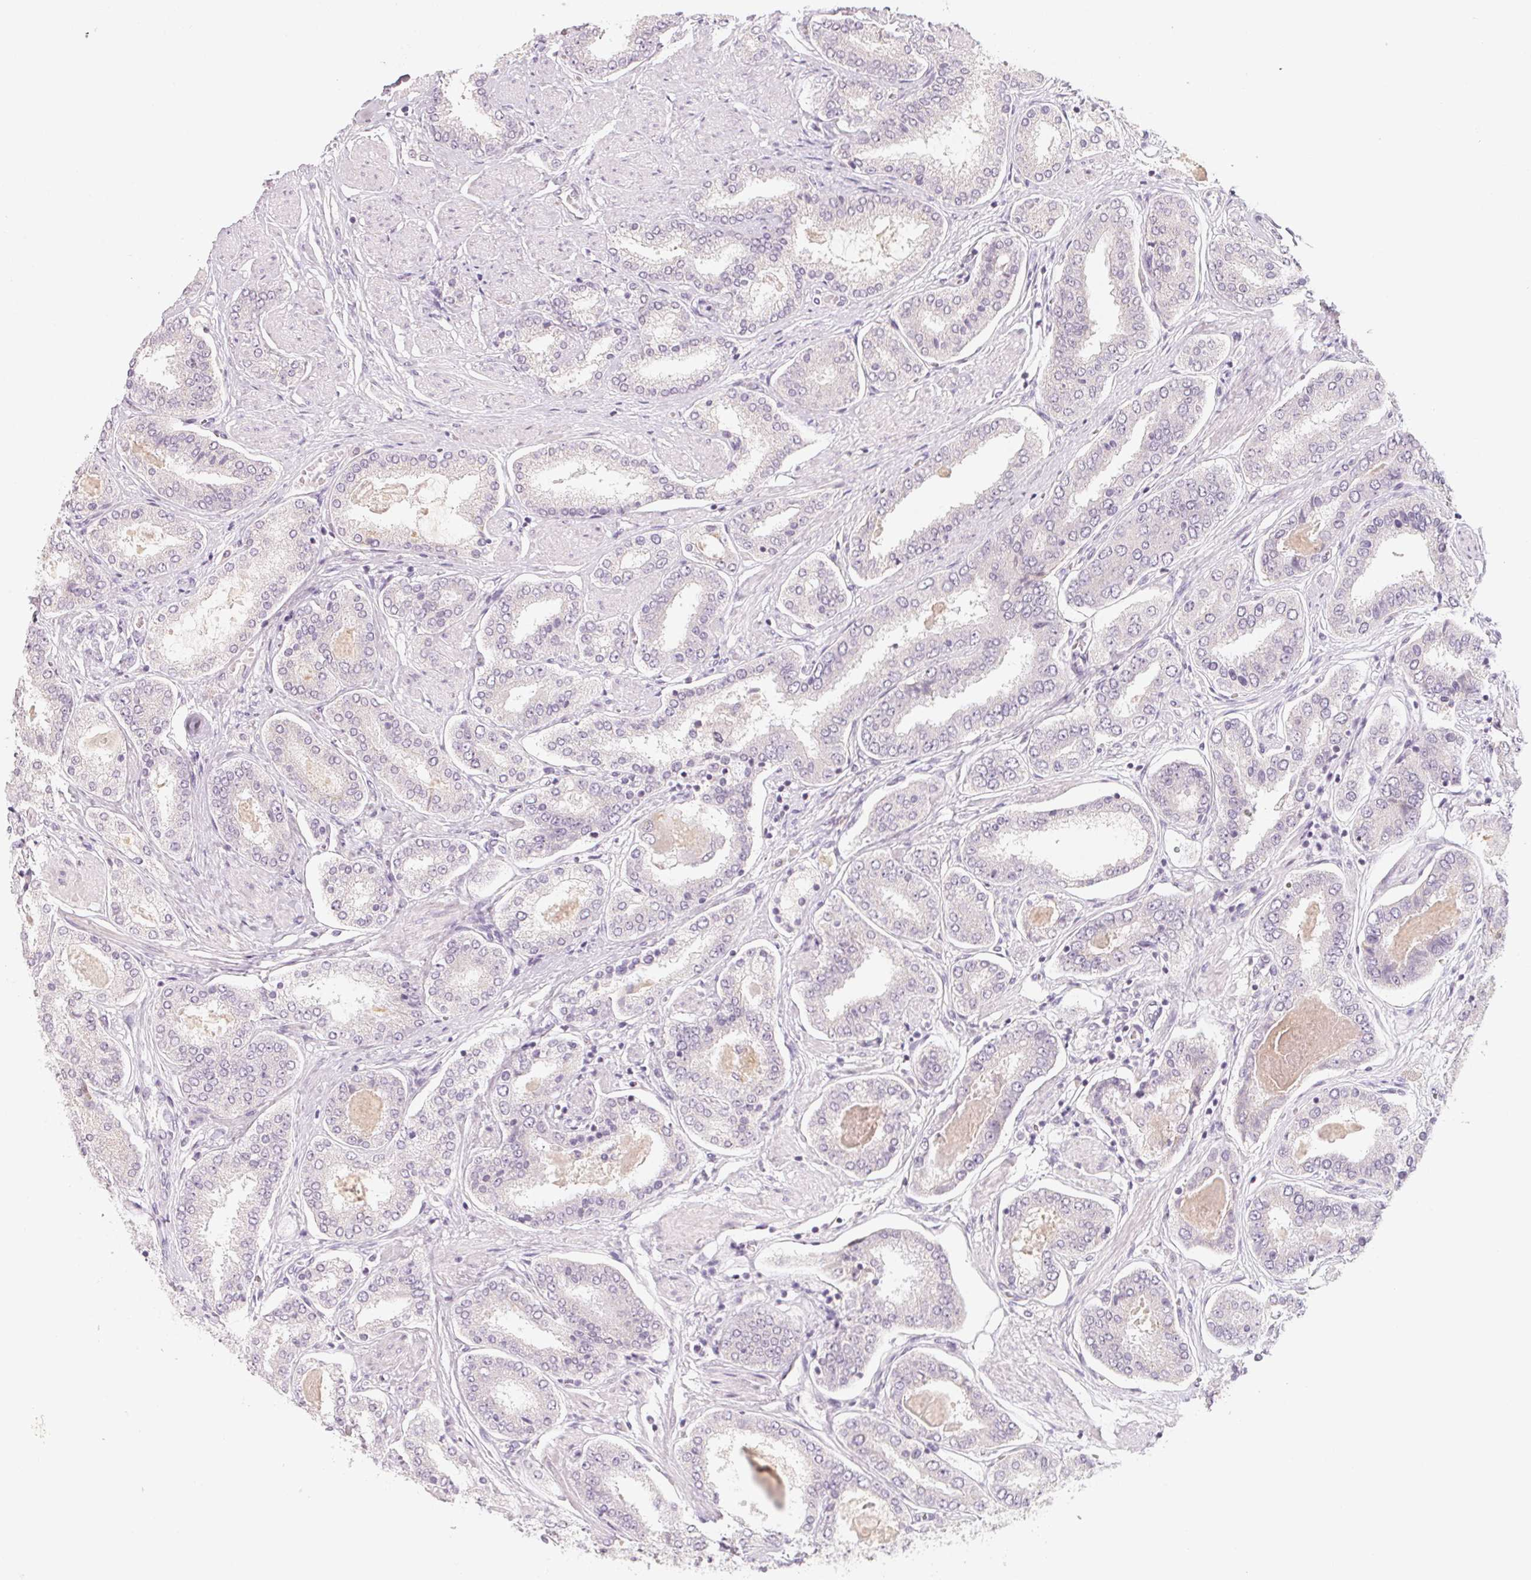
{"staining": {"intensity": "negative", "quantity": "none", "location": "none"}, "tissue": "prostate cancer", "cell_type": "Tumor cells", "image_type": "cancer", "snomed": [{"axis": "morphology", "description": "Adenocarcinoma, High grade"}, {"axis": "topography", "description": "Prostate"}], "caption": "Tumor cells show no significant protein positivity in adenocarcinoma (high-grade) (prostate).", "gene": "ANKRD31", "patient": {"sex": "male", "age": 63}}